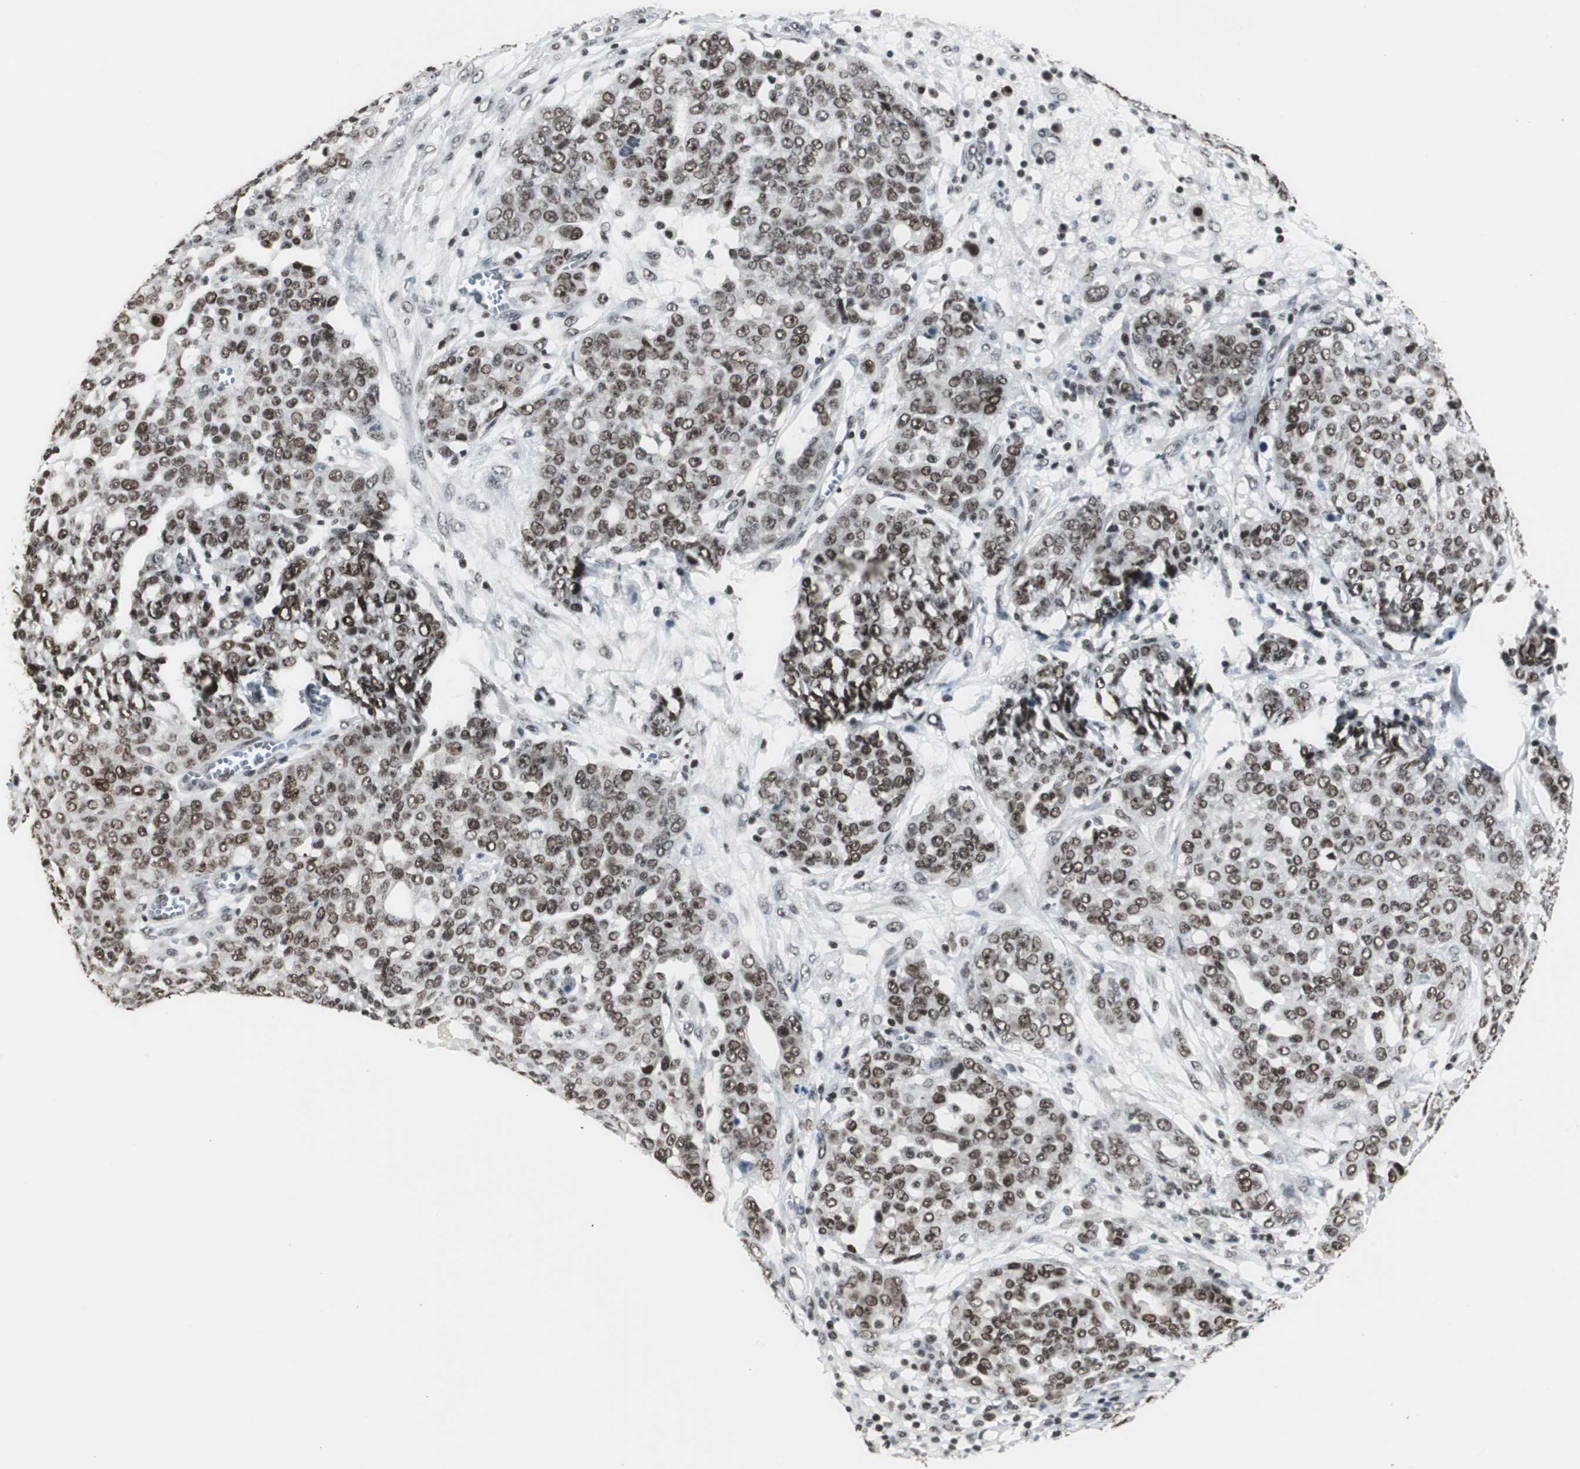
{"staining": {"intensity": "moderate", "quantity": ">75%", "location": "nuclear"}, "tissue": "ovarian cancer", "cell_type": "Tumor cells", "image_type": "cancer", "snomed": [{"axis": "morphology", "description": "Cystadenocarcinoma, serous, NOS"}, {"axis": "topography", "description": "Soft tissue"}, {"axis": "topography", "description": "Ovary"}], "caption": "There is medium levels of moderate nuclear staining in tumor cells of ovarian serous cystadenocarcinoma, as demonstrated by immunohistochemical staining (brown color).", "gene": "RAD9A", "patient": {"sex": "female", "age": 57}}